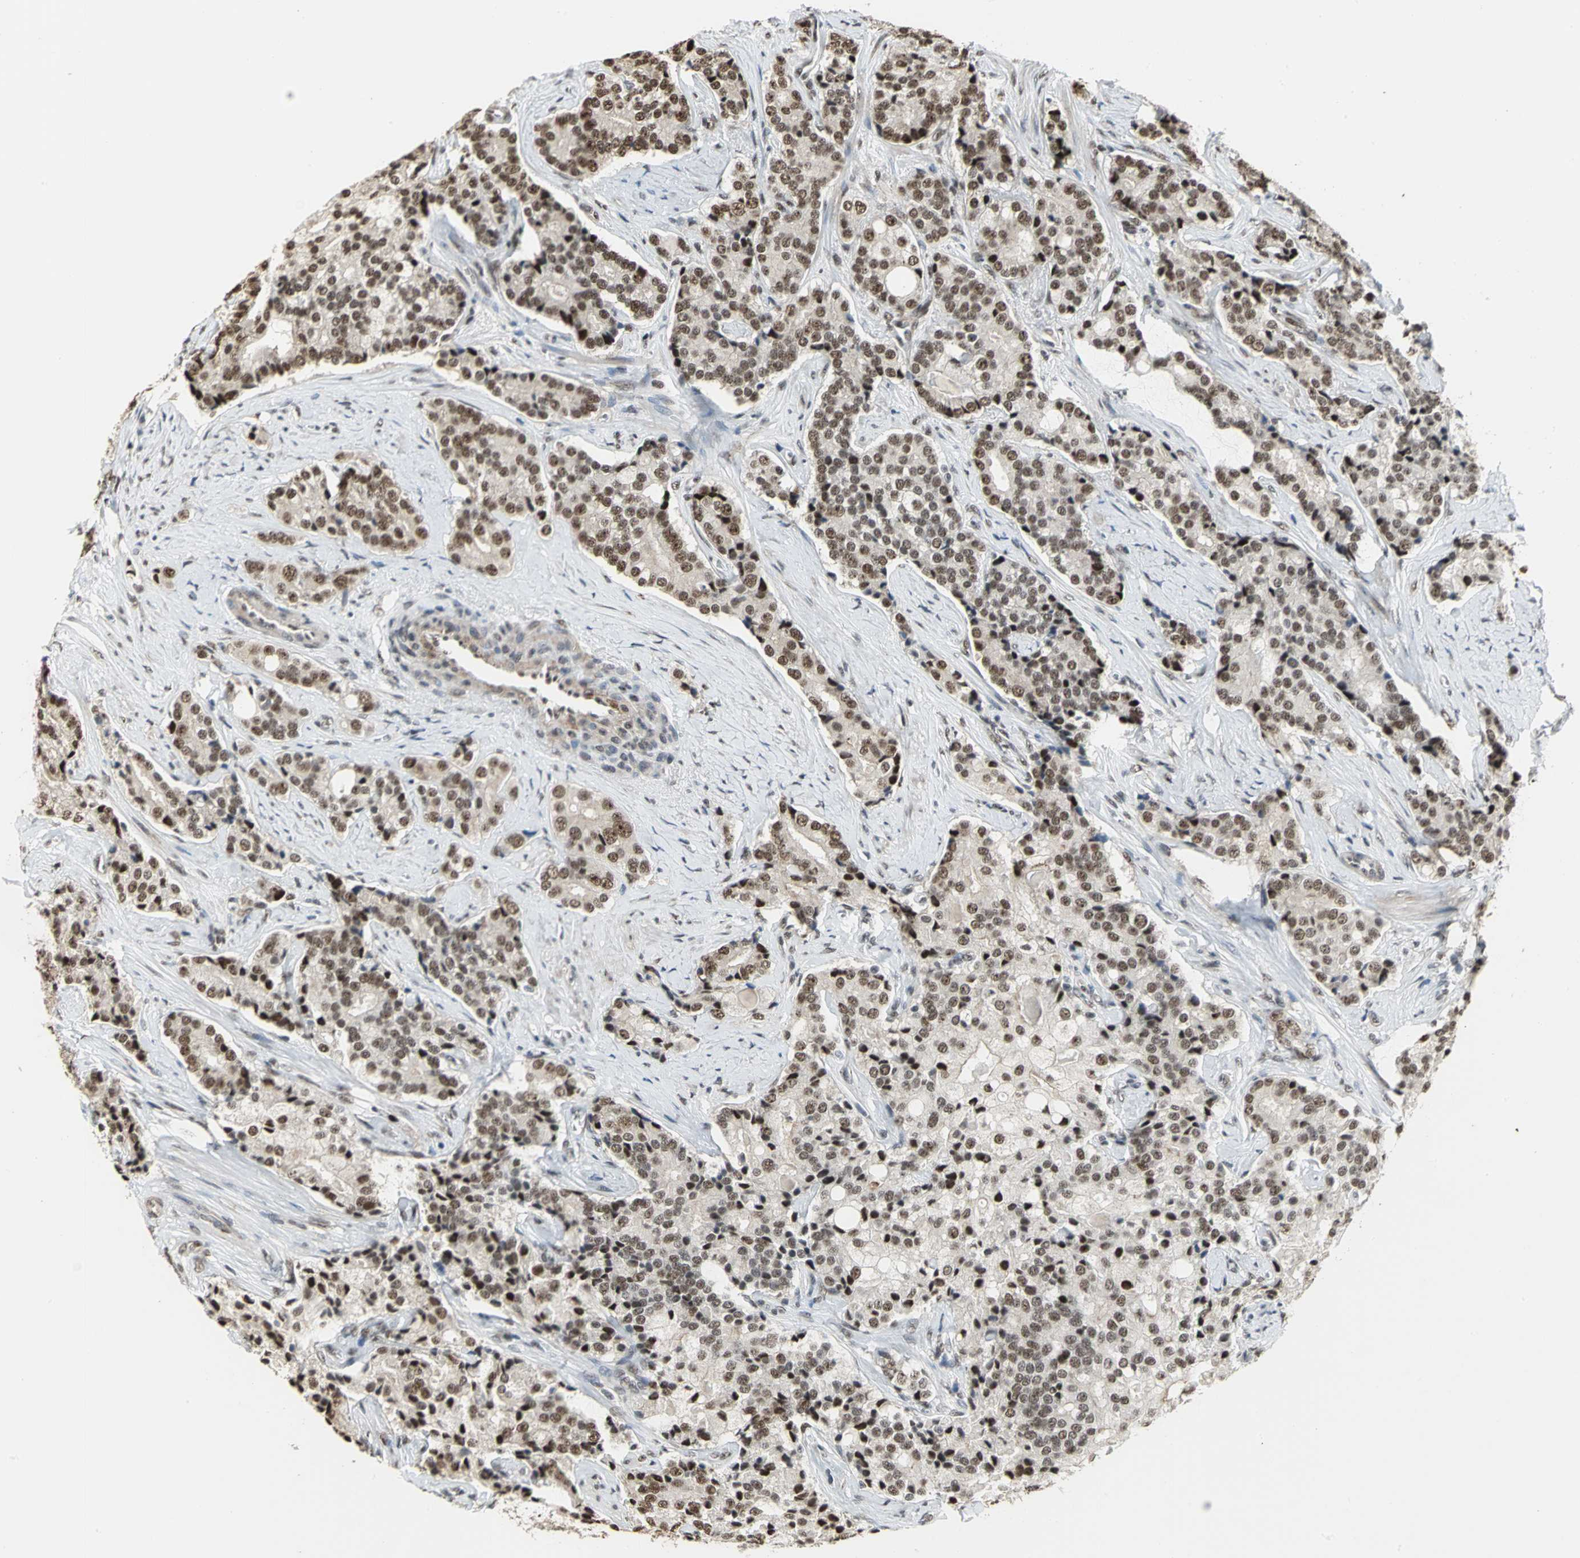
{"staining": {"intensity": "strong", "quantity": ">75%", "location": "nuclear"}, "tissue": "prostate cancer", "cell_type": "Tumor cells", "image_type": "cancer", "snomed": [{"axis": "morphology", "description": "Adenocarcinoma, Low grade"}, {"axis": "topography", "description": "Prostate"}], "caption": "Protein expression analysis of prostate low-grade adenocarcinoma shows strong nuclear expression in approximately >75% of tumor cells.", "gene": "CCDC88C", "patient": {"sex": "male", "age": 58}}